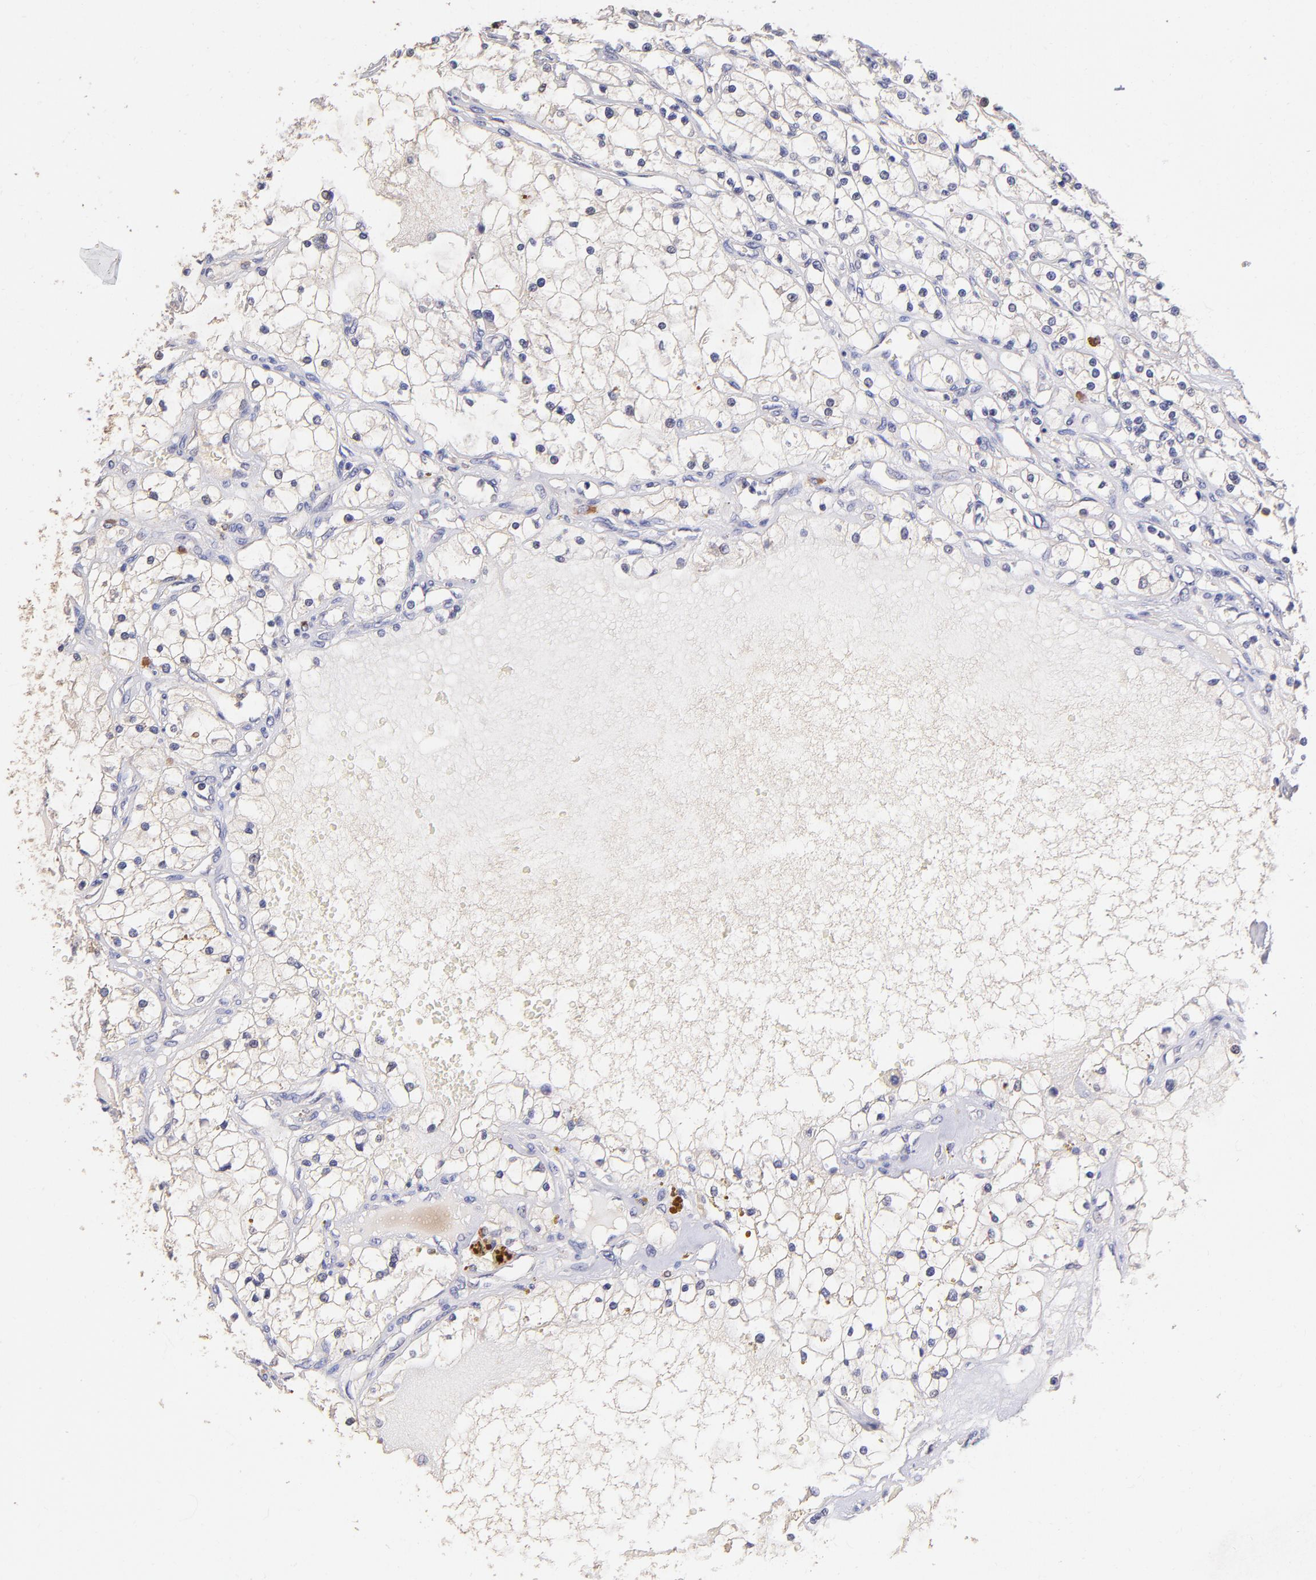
{"staining": {"intensity": "negative", "quantity": "none", "location": "none"}, "tissue": "renal cancer", "cell_type": "Tumor cells", "image_type": "cancer", "snomed": [{"axis": "morphology", "description": "Adenocarcinoma, NOS"}, {"axis": "topography", "description": "Kidney"}], "caption": "Histopathology image shows no significant protein expression in tumor cells of adenocarcinoma (renal). Nuclei are stained in blue.", "gene": "RNASEL", "patient": {"sex": "male", "age": 61}}